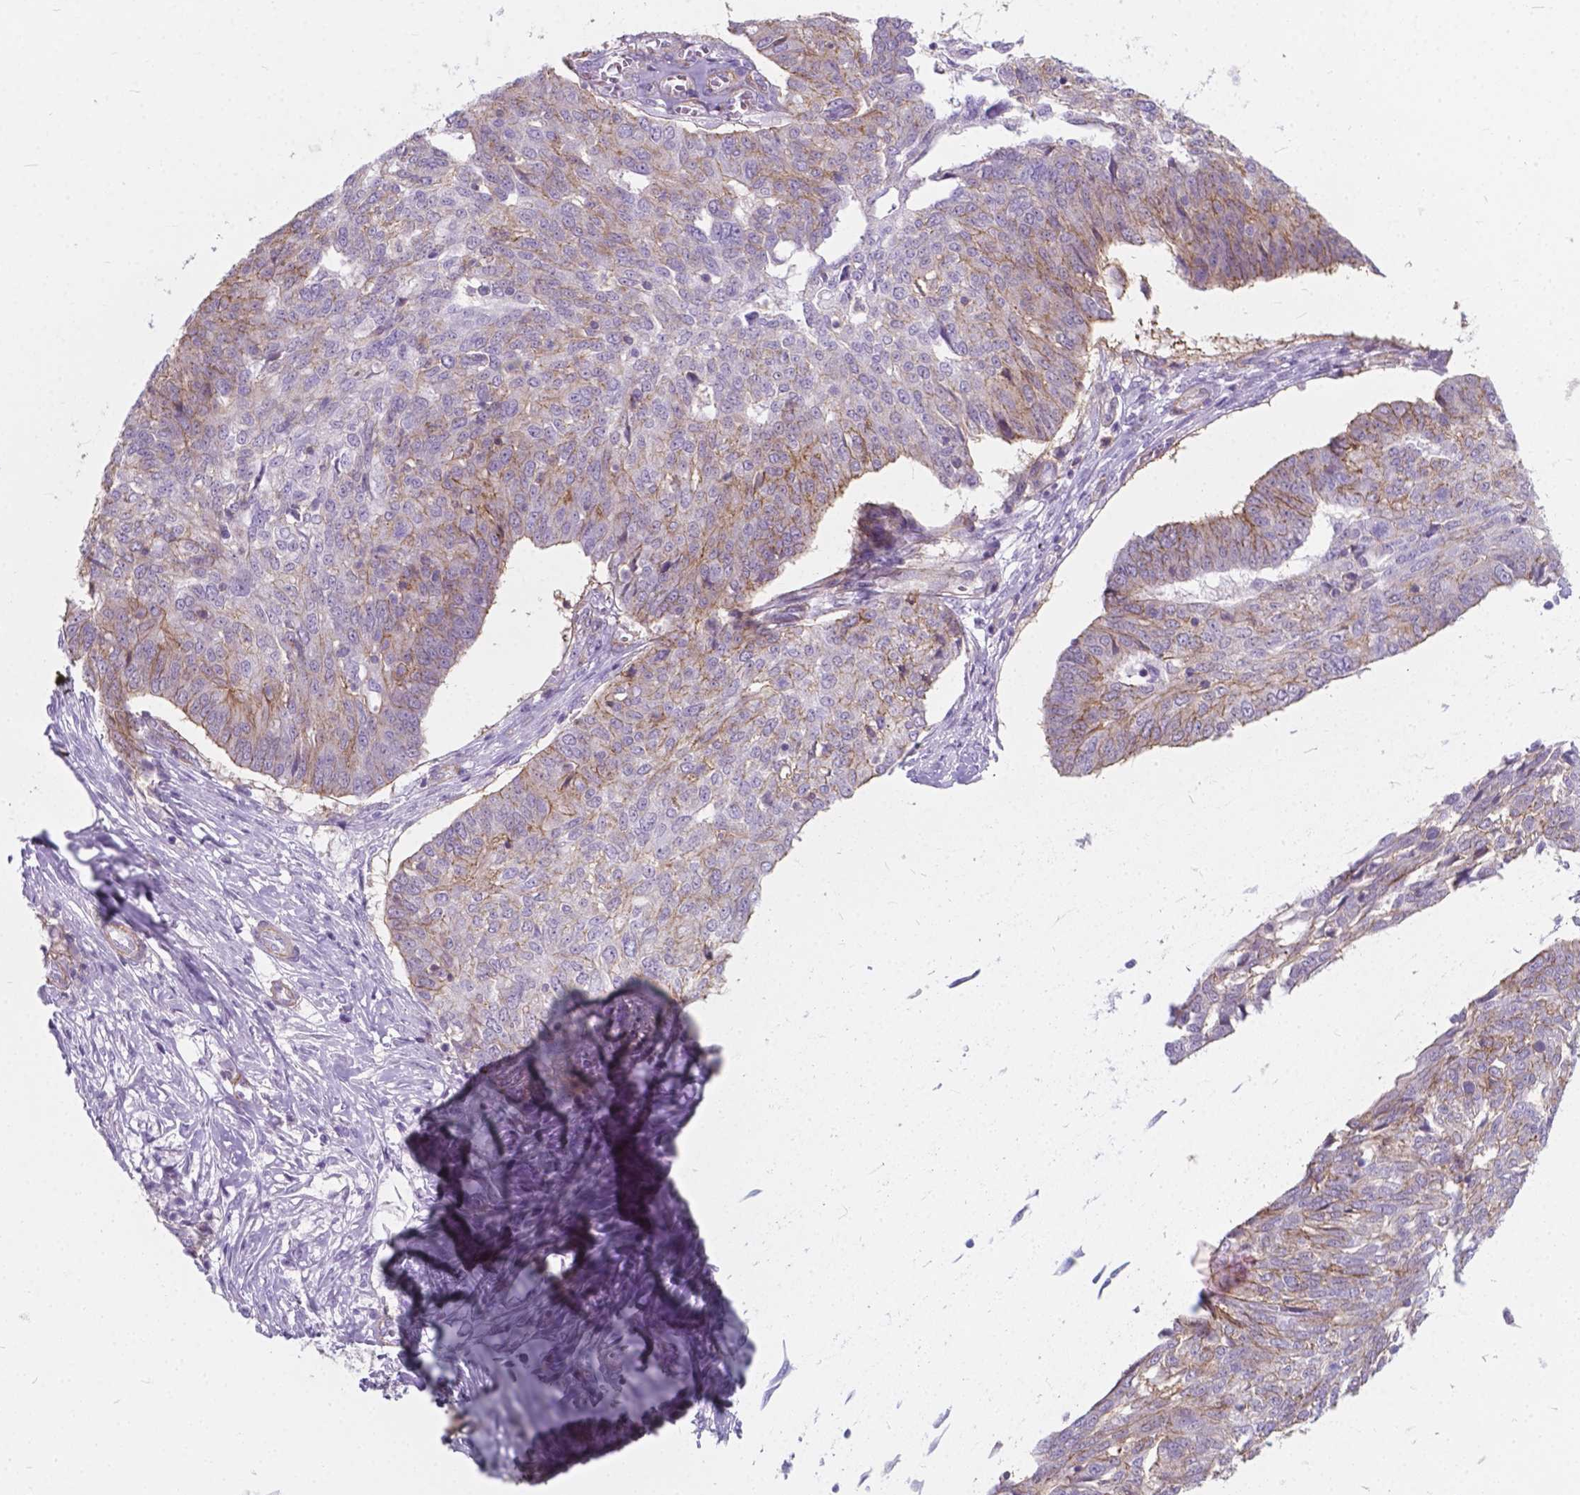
{"staining": {"intensity": "moderate", "quantity": "<25%", "location": "cytoplasmic/membranous"}, "tissue": "ovarian cancer", "cell_type": "Tumor cells", "image_type": "cancer", "snomed": [{"axis": "morphology", "description": "Cystadenocarcinoma, serous, NOS"}, {"axis": "topography", "description": "Ovary"}], "caption": "Protein staining of ovarian cancer (serous cystadenocarcinoma) tissue displays moderate cytoplasmic/membranous expression in approximately <25% of tumor cells. The staining was performed using DAB (3,3'-diaminobenzidine) to visualize the protein expression in brown, while the nuclei were stained in blue with hematoxylin (Magnification: 20x).", "gene": "KIAA0040", "patient": {"sex": "female", "age": 67}}